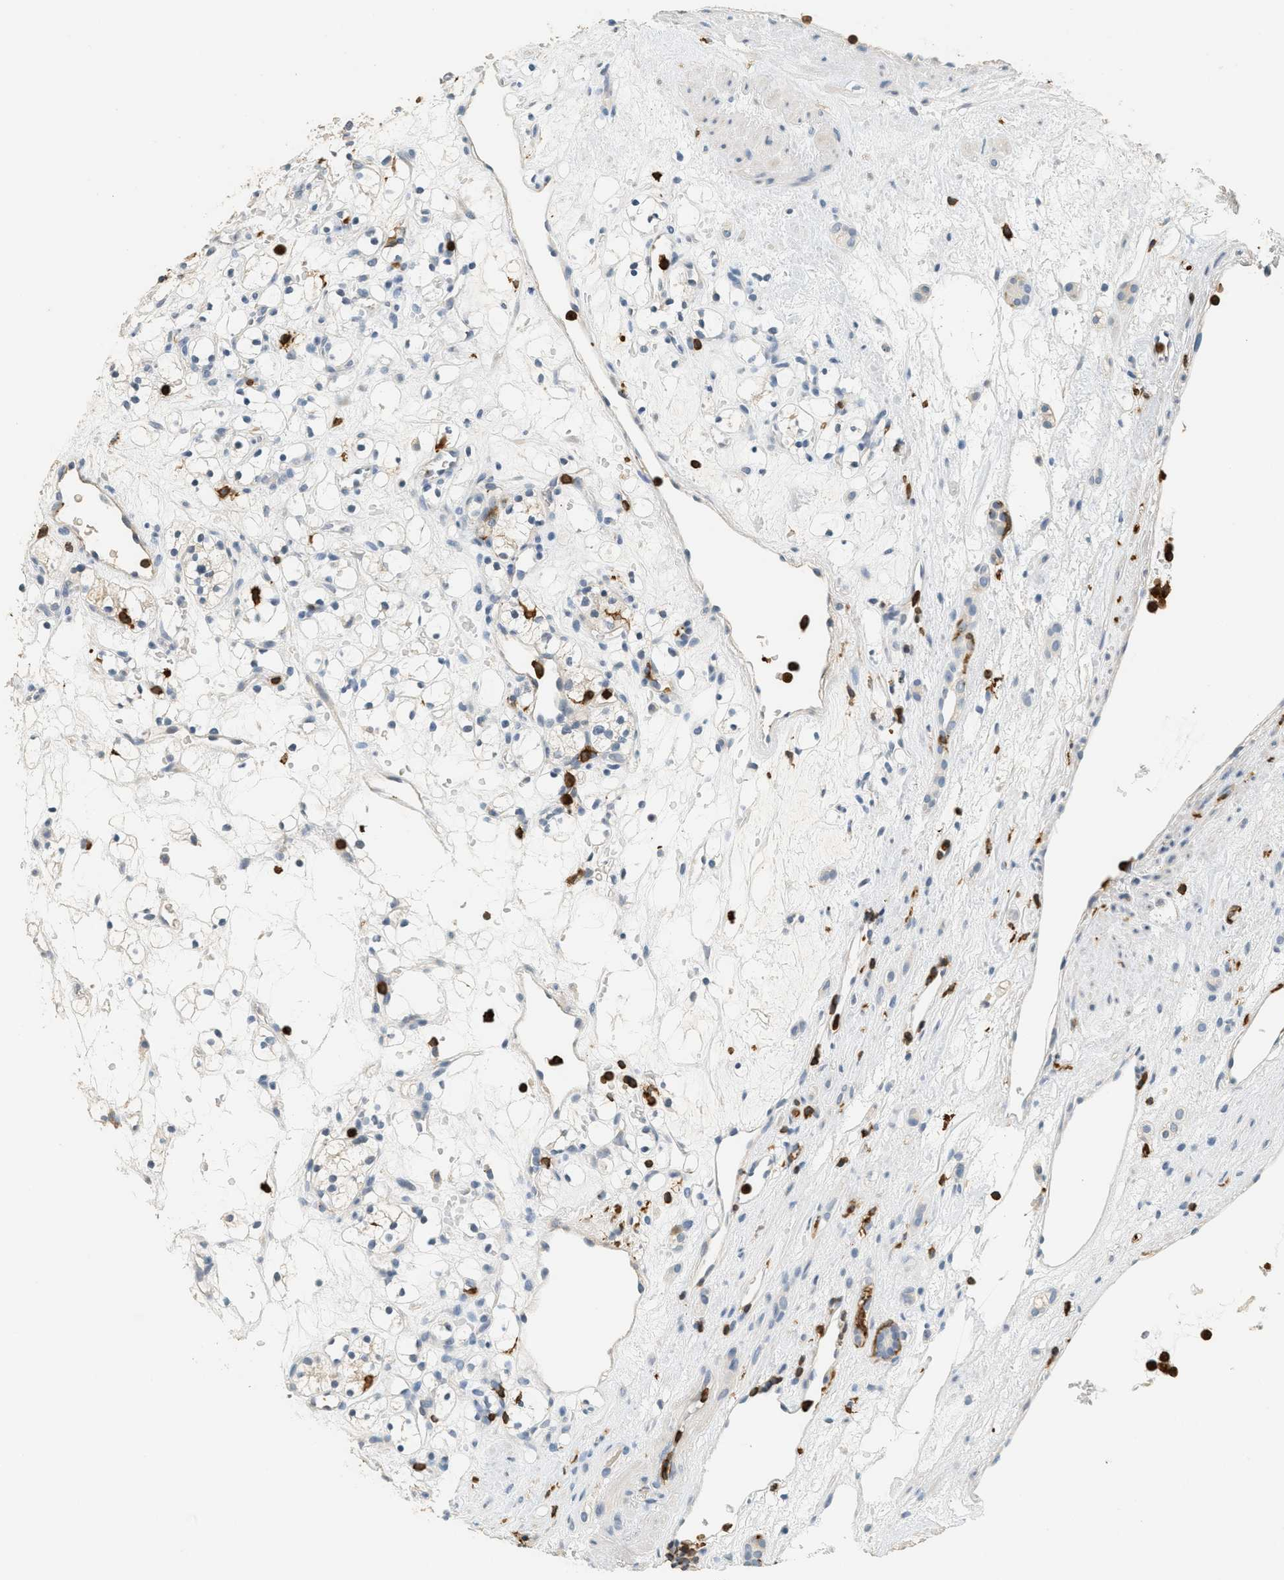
{"staining": {"intensity": "negative", "quantity": "none", "location": "none"}, "tissue": "renal cancer", "cell_type": "Tumor cells", "image_type": "cancer", "snomed": [{"axis": "morphology", "description": "Adenocarcinoma, NOS"}, {"axis": "topography", "description": "Kidney"}], "caption": "A high-resolution histopathology image shows IHC staining of renal cancer (adenocarcinoma), which reveals no significant expression in tumor cells.", "gene": "LSP1", "patient": {"sex": "female", "age": 60}}